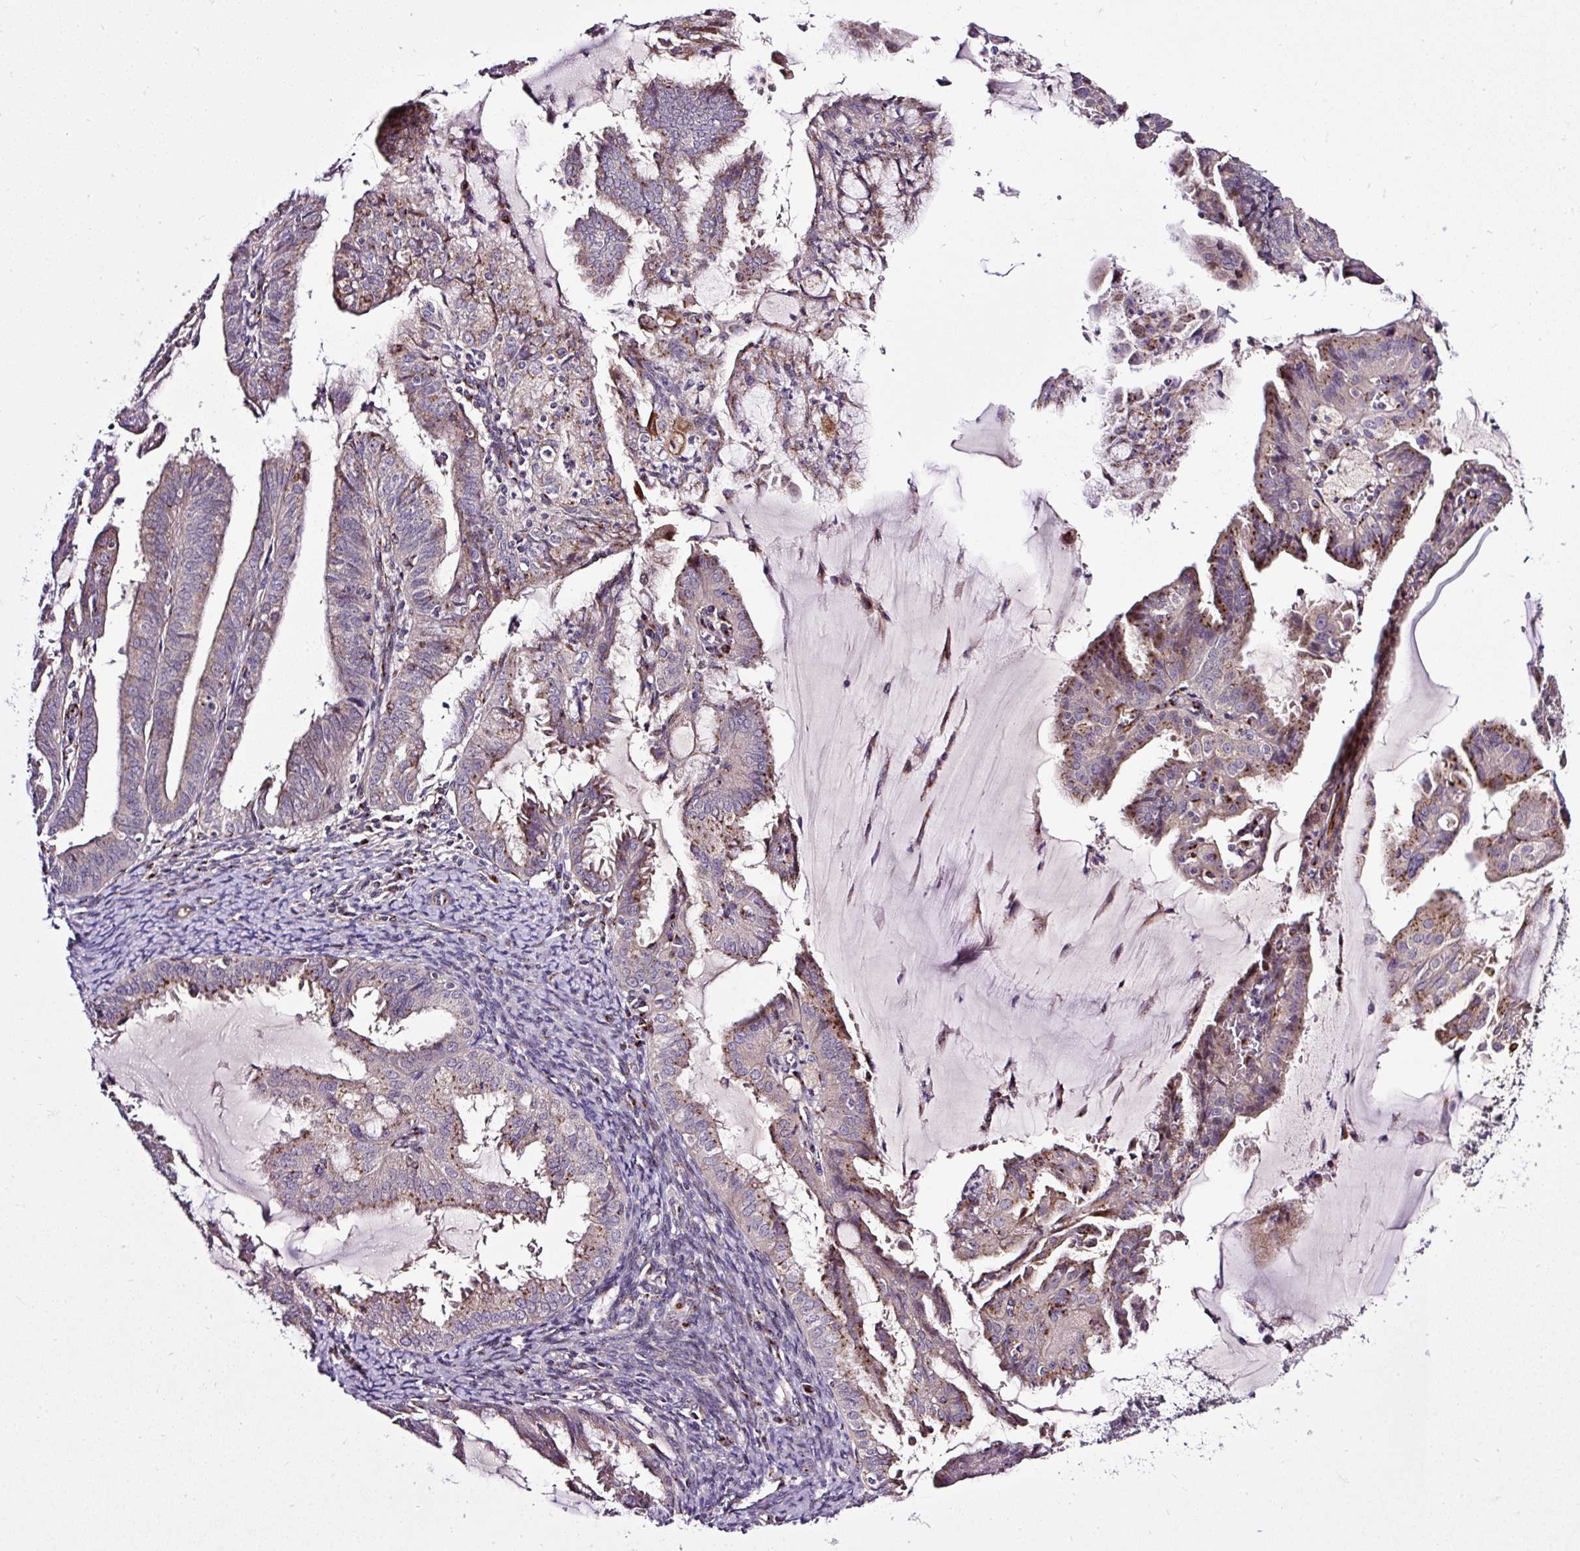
{"staining": {"intensity": "moderate", "quantity": "<25%", "location": "cytoplasmic/membranous"}, "tissue": "endometrial cancer", "cell_type": "Tumor cells", "image_type": "cancer", "snomed": [{"axis": "morphology", "description": "Adenocarcinoma, NOS"}, {"axis": "topography", "description": "Endometrium"}], "caption": "Endometrial cancer (adenocarcinoma) was stained to show a protein in brown. There is low levels of moderate cytoplasmic/membranous positivity in approximately <25% of tumor cells.", "gene": "MSMP", "patient": {"sex": "female", "age": 70}}